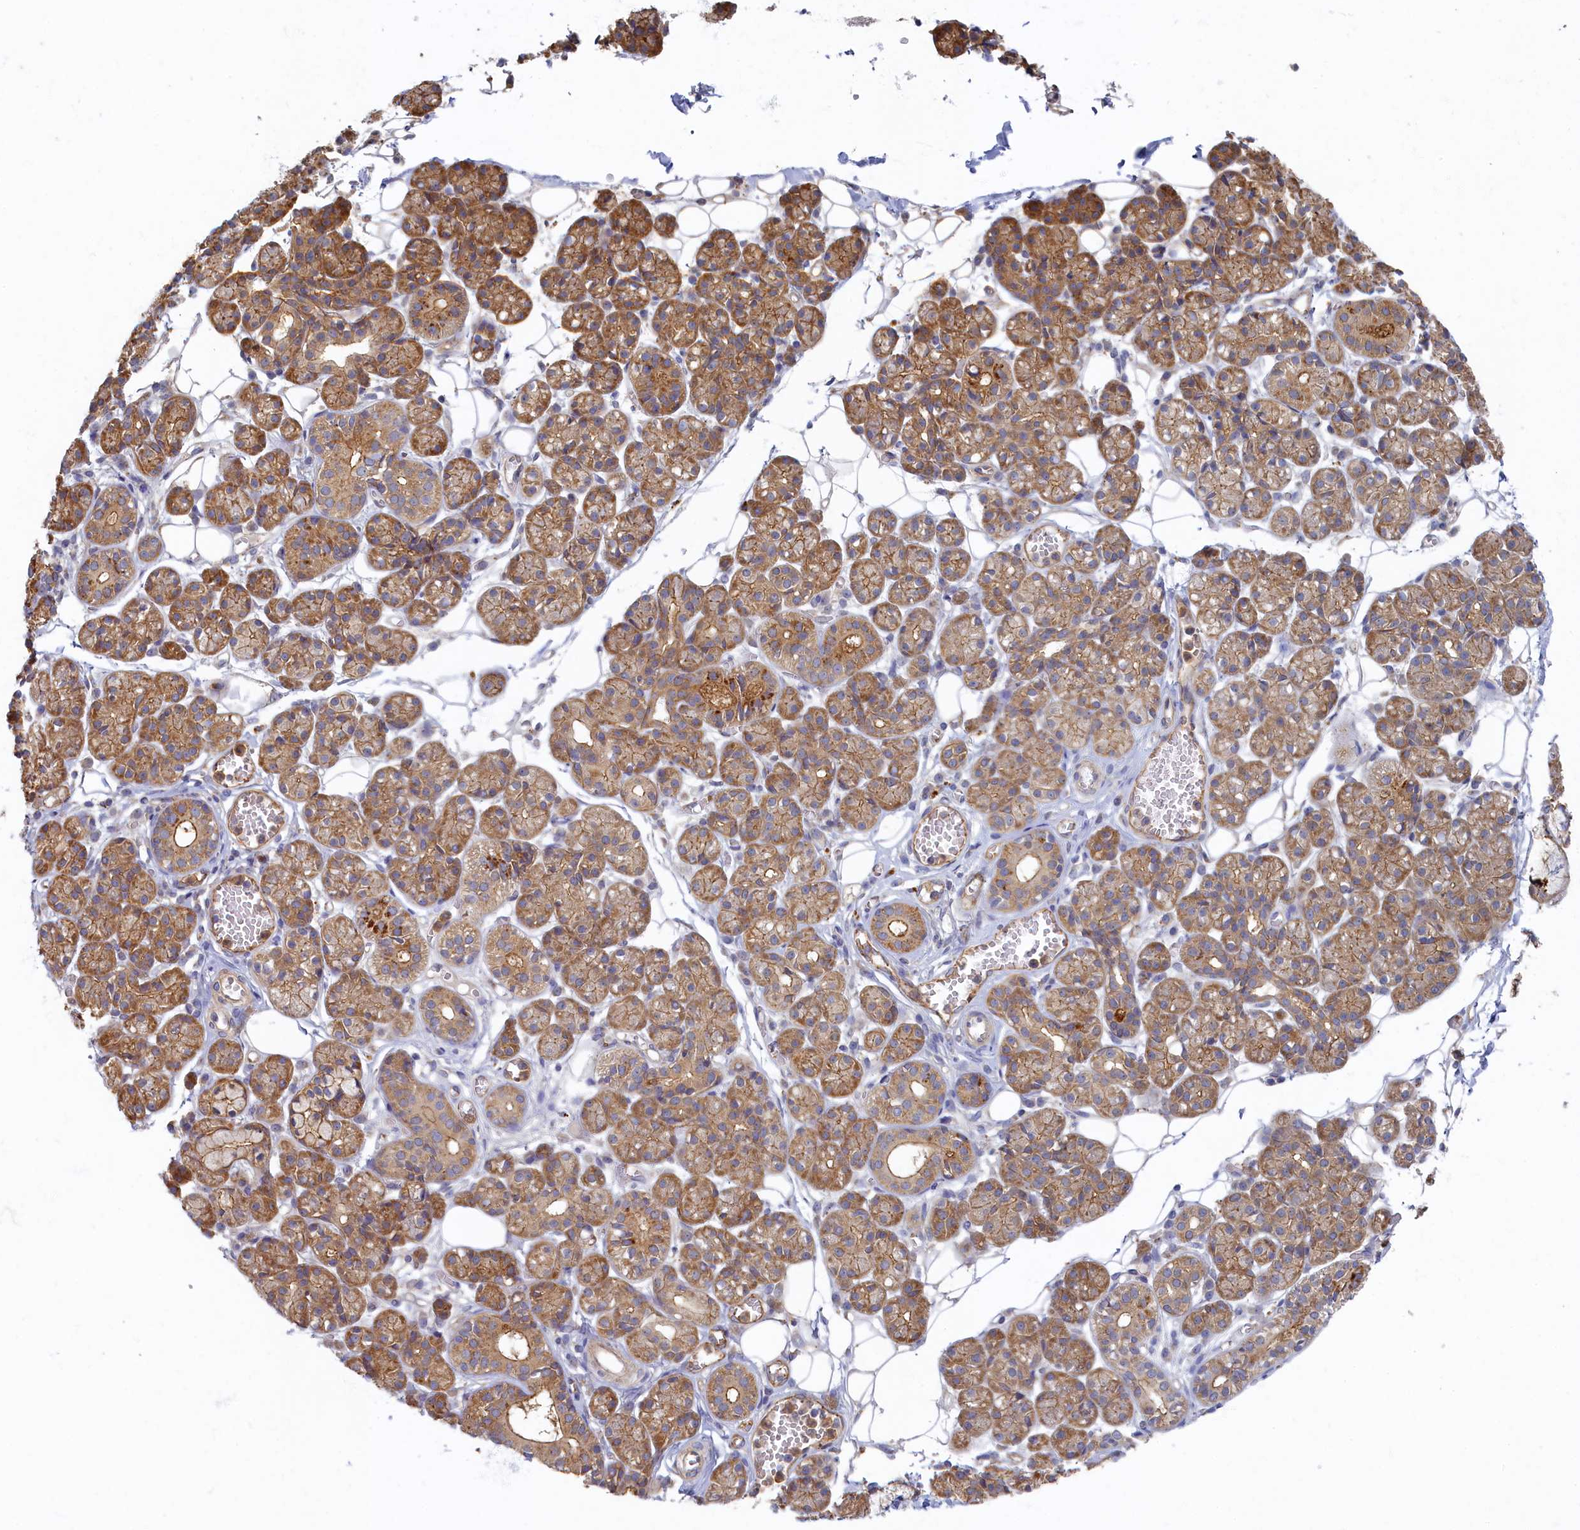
{"staining": {"intensity": "moderate", "quantity": "25%-75%", "location": "cytoplasmic/membranous"}, "tissue": "salivary gland", "cell_type": "Glandular cells", "image_type": "normal", "snomed": [{"axis": "morphology", "description": "Normal tissue, NOS"}, {"axis": "topography", "description": "Salivary gland"}], "caption": "DAB (3,3'-diaminobenzidine) immunohistochemical staining of unremarkable salivary gland reveals moderate cytoplasmic/membranous protein staining in approximately 25%-75% of glandular cells.", "gene": "PSMG2", "patient": {"sex": "male", "age": 63}}